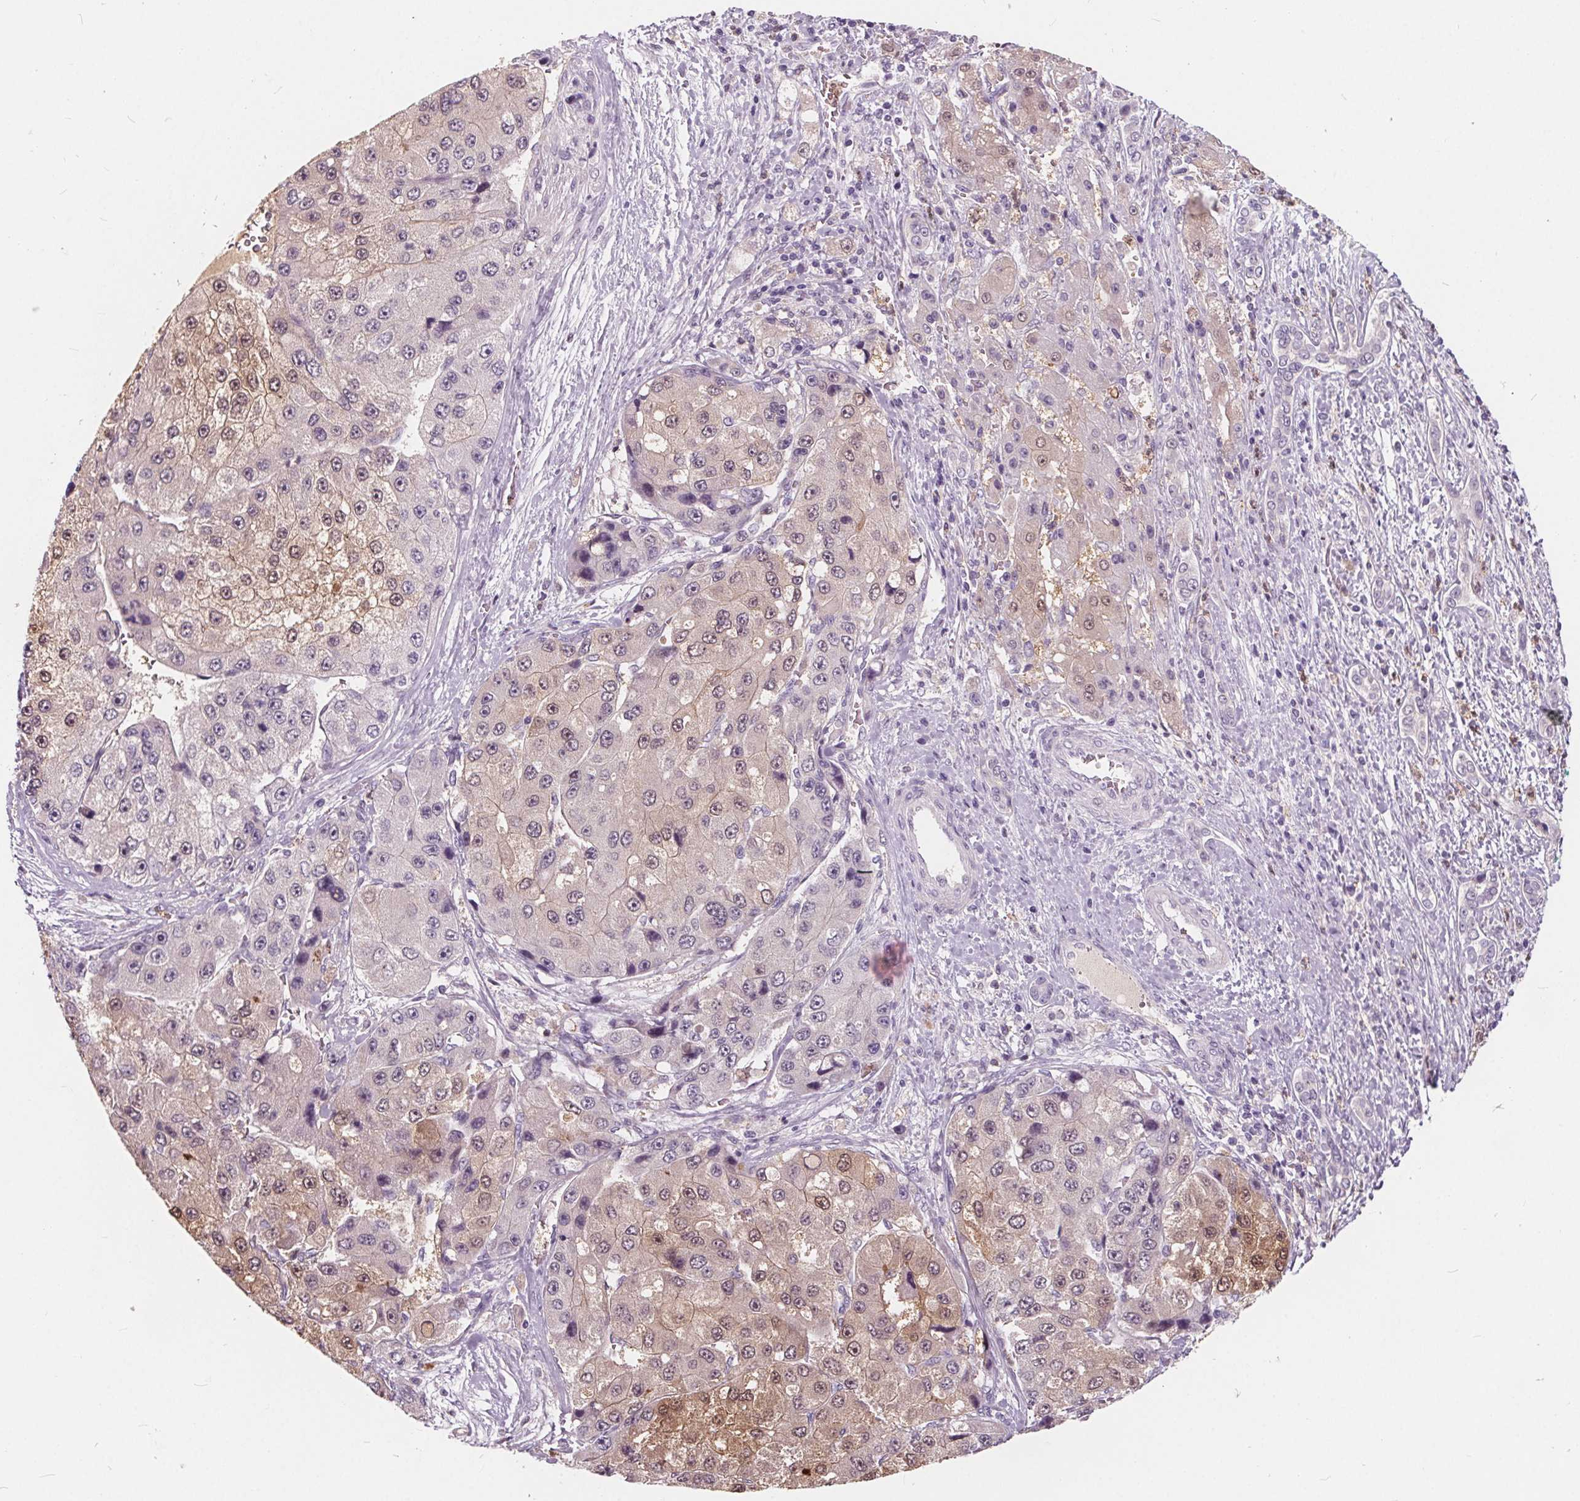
{"staining": {"intensity": "weak", "quantity": "25%-75%", "location": "cytoplasmic/membranous,nuclear"}, "tissue": "liver cancer", "cell_type": "Tumor cells", "image_type": "cancer", "snomed": [{"axis": "morphology", "description": "Carcinoma, Hepatocellular, NOS"}, {"axis": "topography", "description": "Liver"}], "caption": "Protein expression analysis of liver hepatocellular carcinoma displays weak cytoplasmic/membranous and nuclear expression in about 25%-75% of tumor cells.", "gene": "HAAO", "patient": {"sex": "female", "age": 73}}